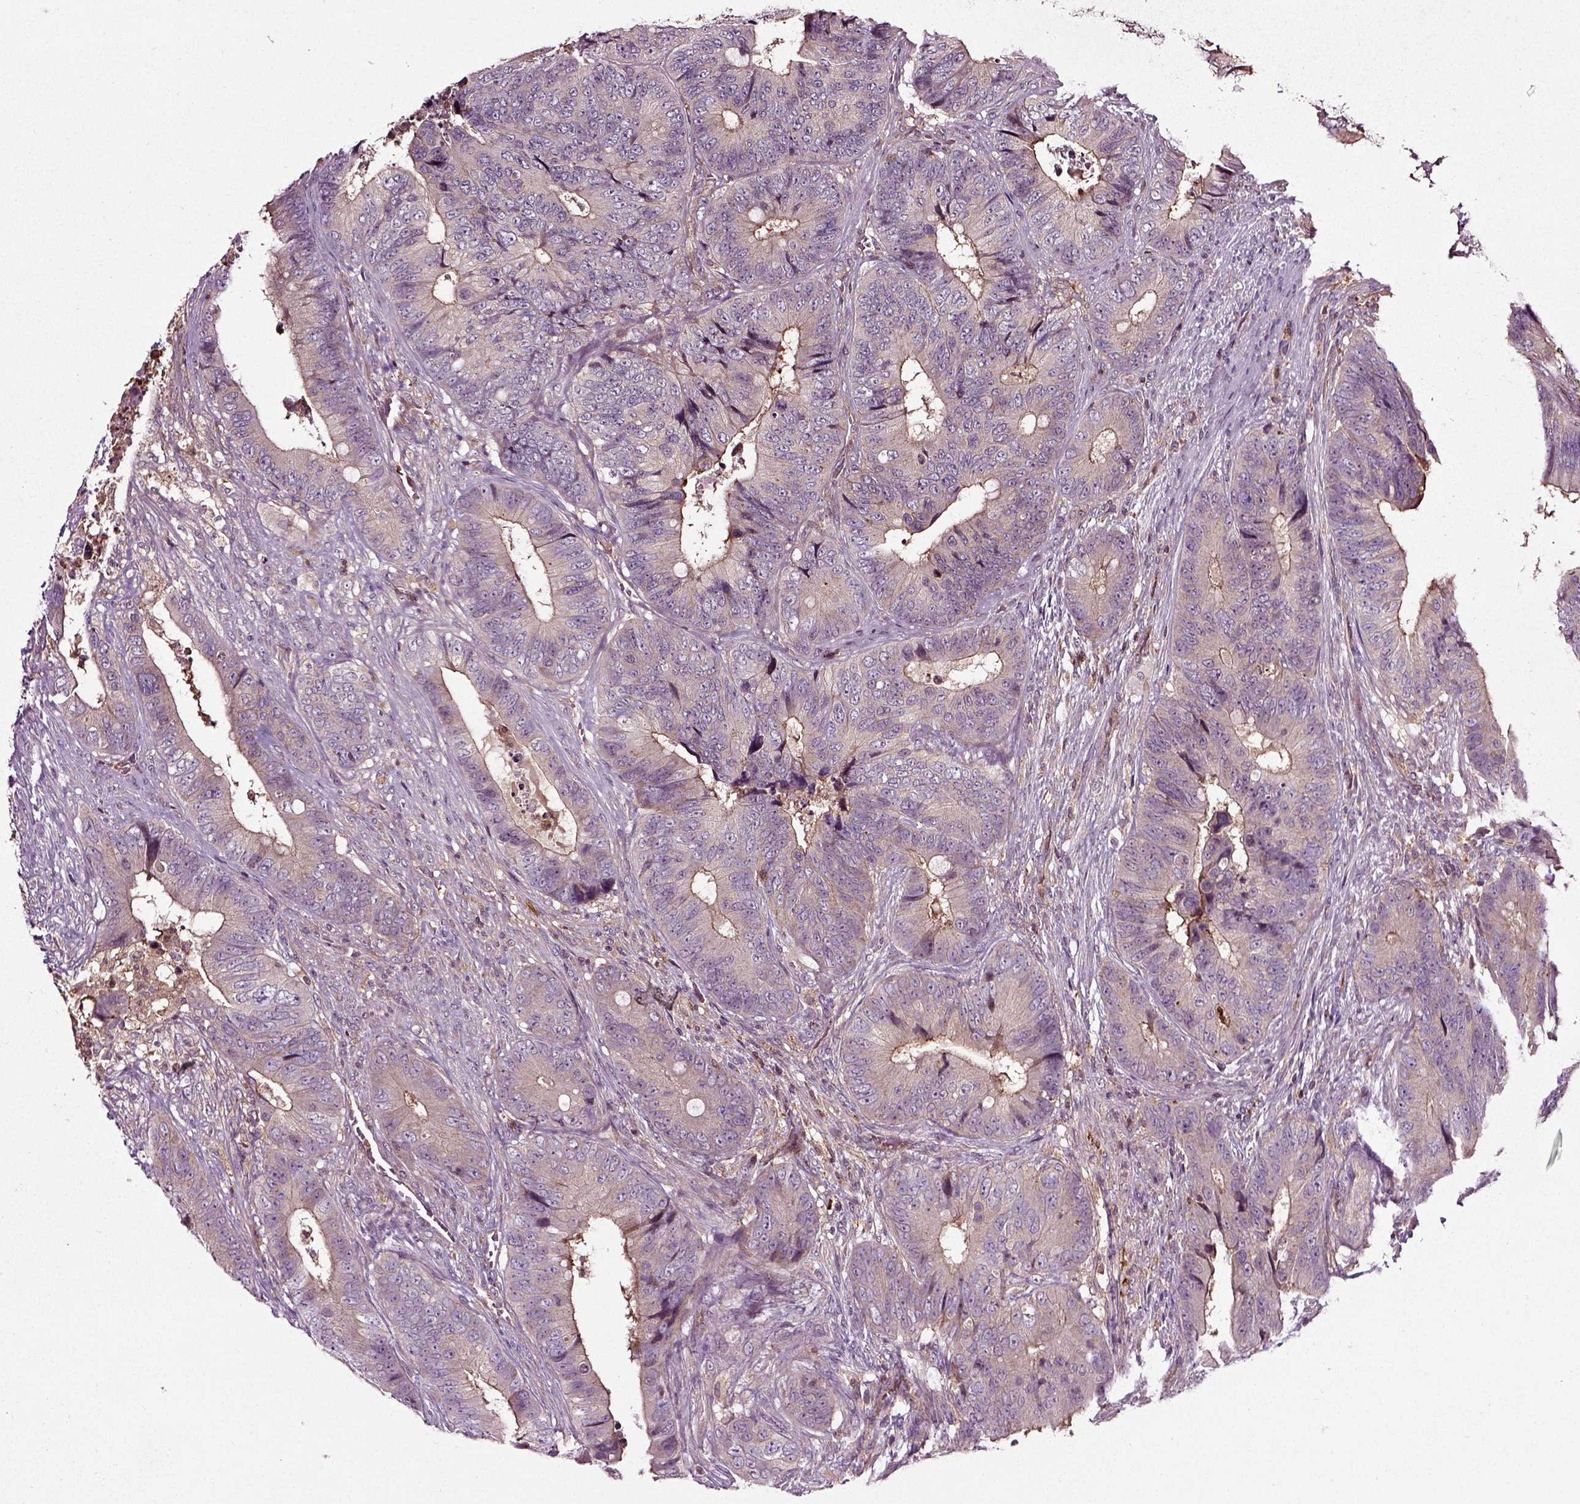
{"staining": {"intensity": "moderate", "quantity": "25%-75%", "location": "cytoplasmic/membranous"}, "tissue": "colorectal cancer", "cell_type": "Tumor cells", "image_type": "cancer", "snomed": [{"axis": "morphology", "description": "Adenocarcinoma, NOS"}, {"axis": "topography", "description": "Colon"}], "caption": "Colorectal adenocarcinoma stained with immunohistochemistry reveals moderate cytoplasmic/membranous positivity in about 25%-75% of tumor cells.", "gene": "RHOF", "patient": {"sex": "male", "age": 84}}